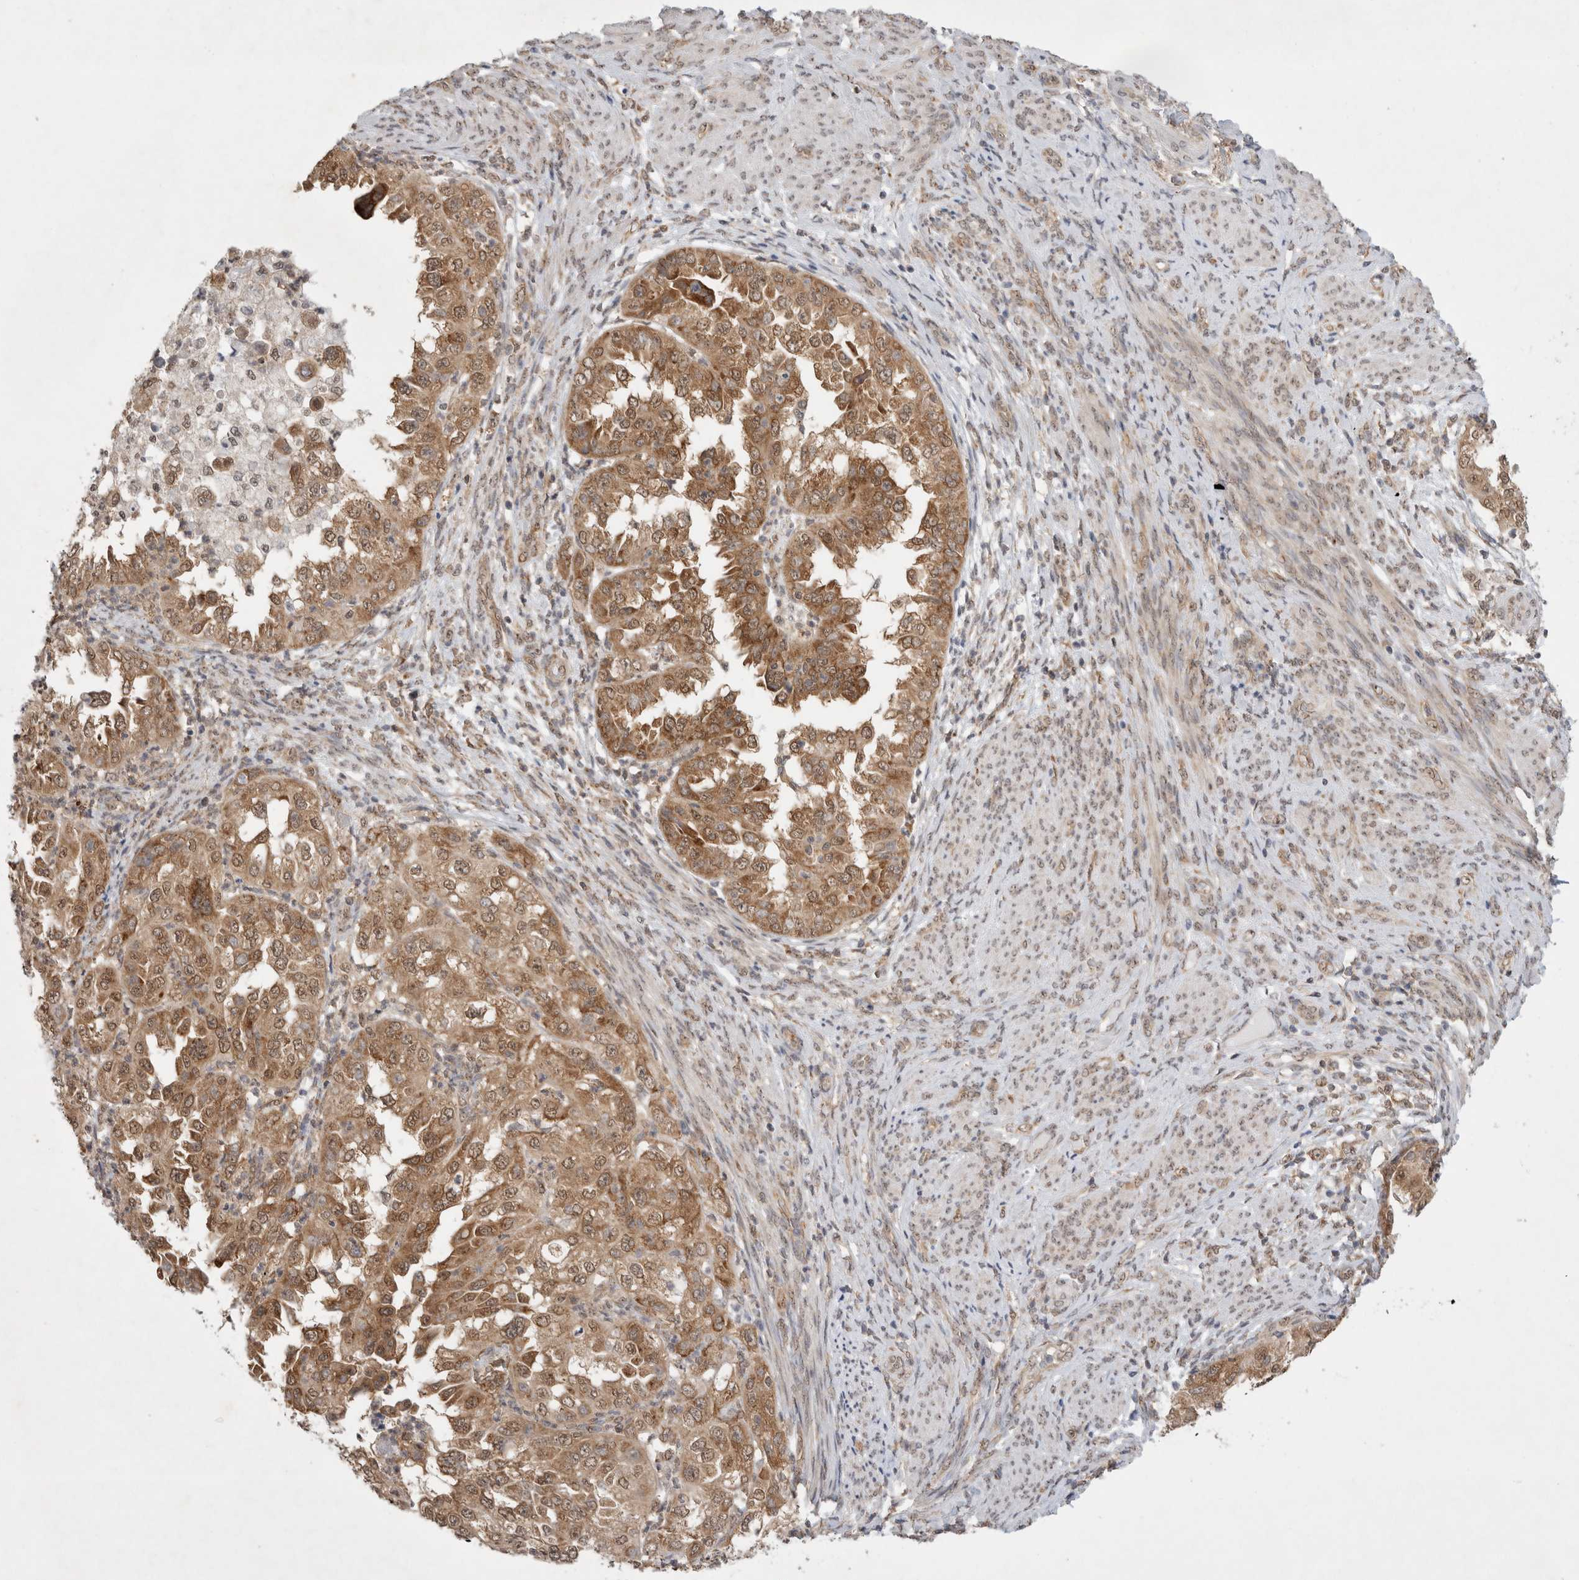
{"staining": {"intensity": "moderate", "quantity": ">75%", "location": "cytoplasmic/membranous"}, "tissue": "endometrial cancer", "cell_type": "Tumor cells", "image_type": "cancer", "snomed": [{"axis": "morphology", "description": "Adenocarcinoma, NOS"}, {"axis": "topography", "description": "Endometrium"}], "caption": "An IHC photomicrograph of neoplastic tissue is shown. Protein staining in brown labels moderate cytoplasmic/membranous positivity in endometrial cancer (adenocarcinoma) within tumor cells.", "gene": "WIPF2", "patient": {"sex": "female", "age": 85}}